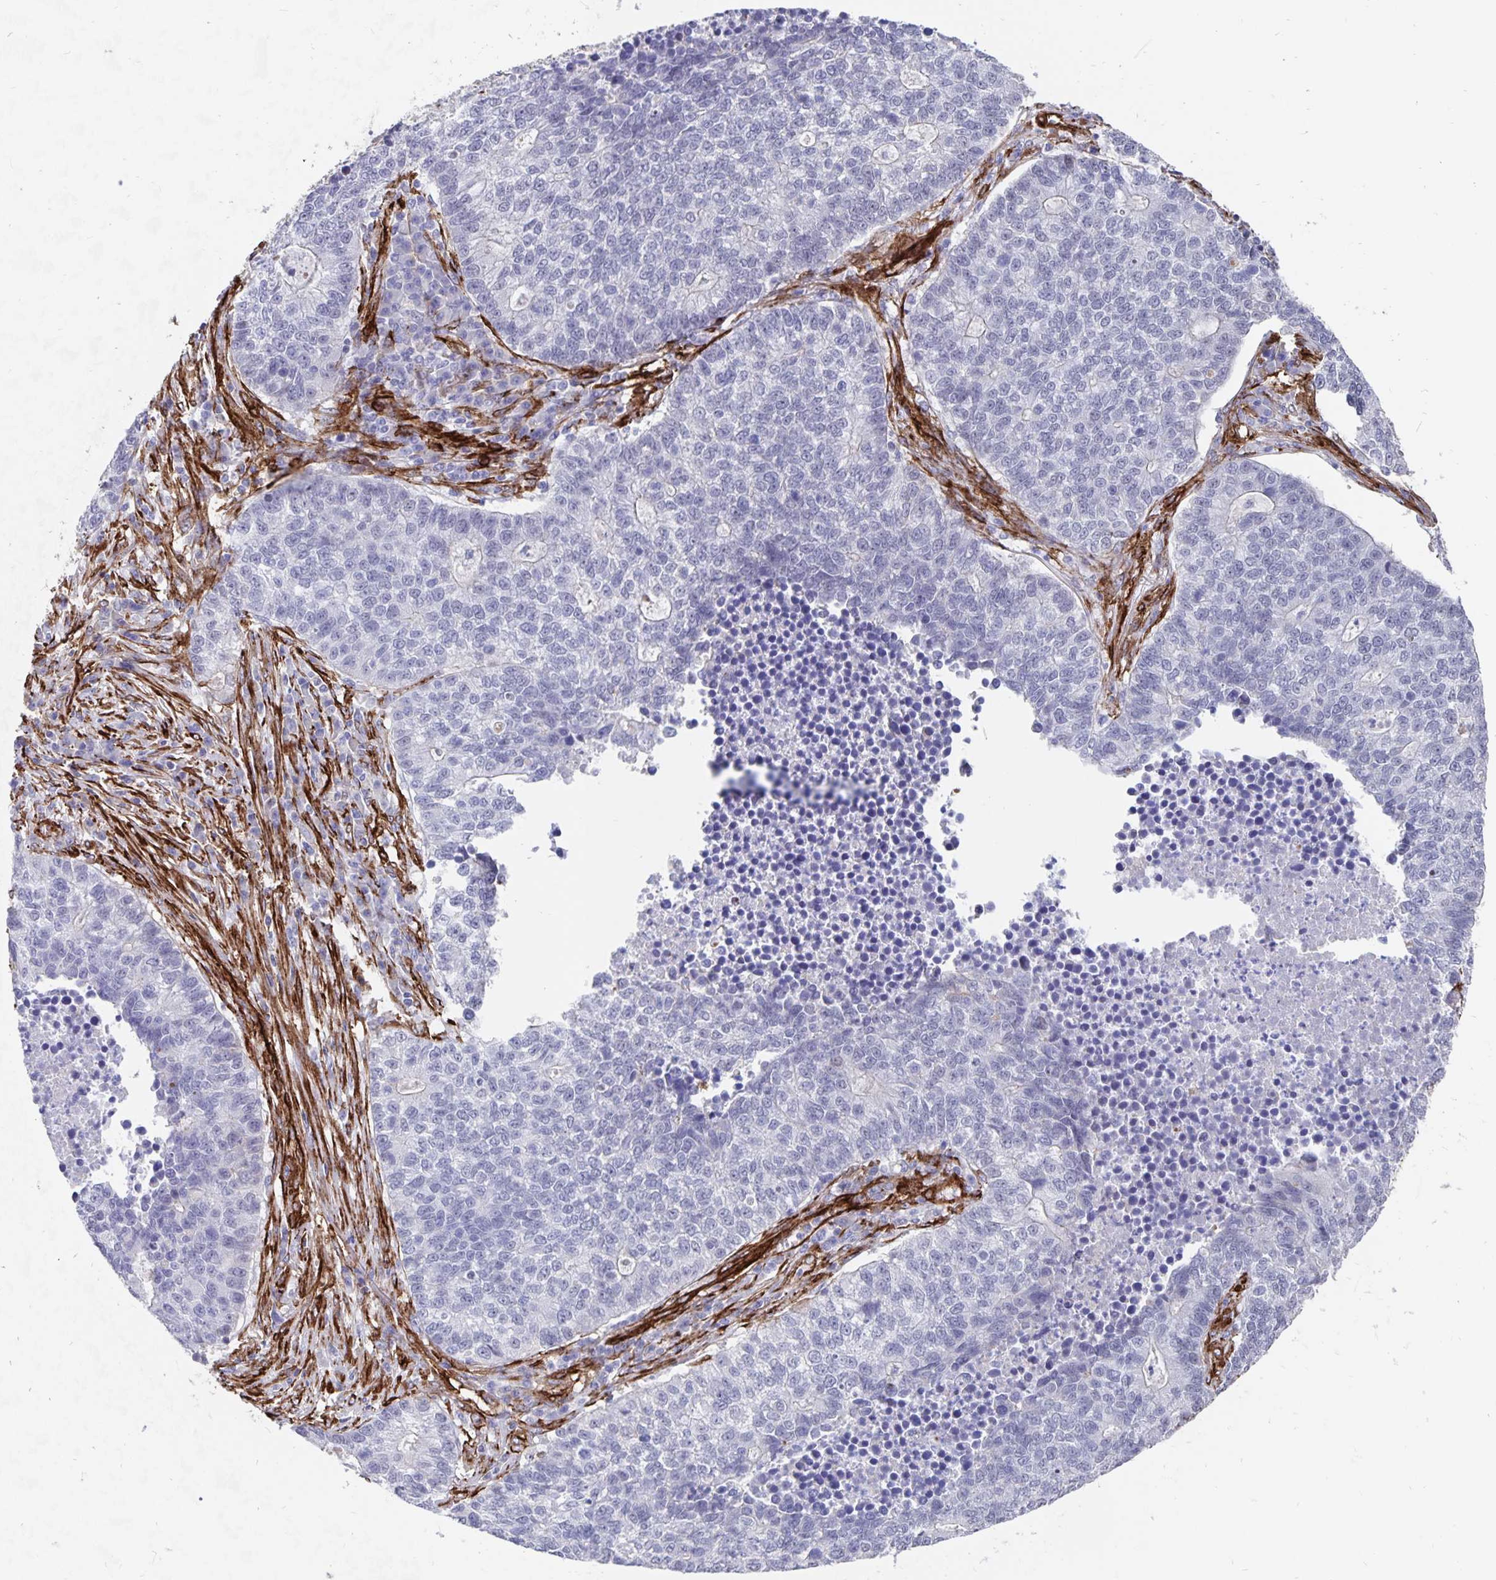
{"staining": {"intensity": "negative", "quantity": "none", "location": "none"}, "tissue": "lung cancer", "cell_type": "Tumor cells", "image_type": "cancer", "snomed": [{"axis": "morphology", "description": "Adenocarcinoma, NOS"}, {"axis": "topography", "description": "Lung"}], "caption": "Tumor cells are negative for brown protein staining in lung cancer.", "gene": "DCHS2", "patient": {"sex": "male", "age": 57}}